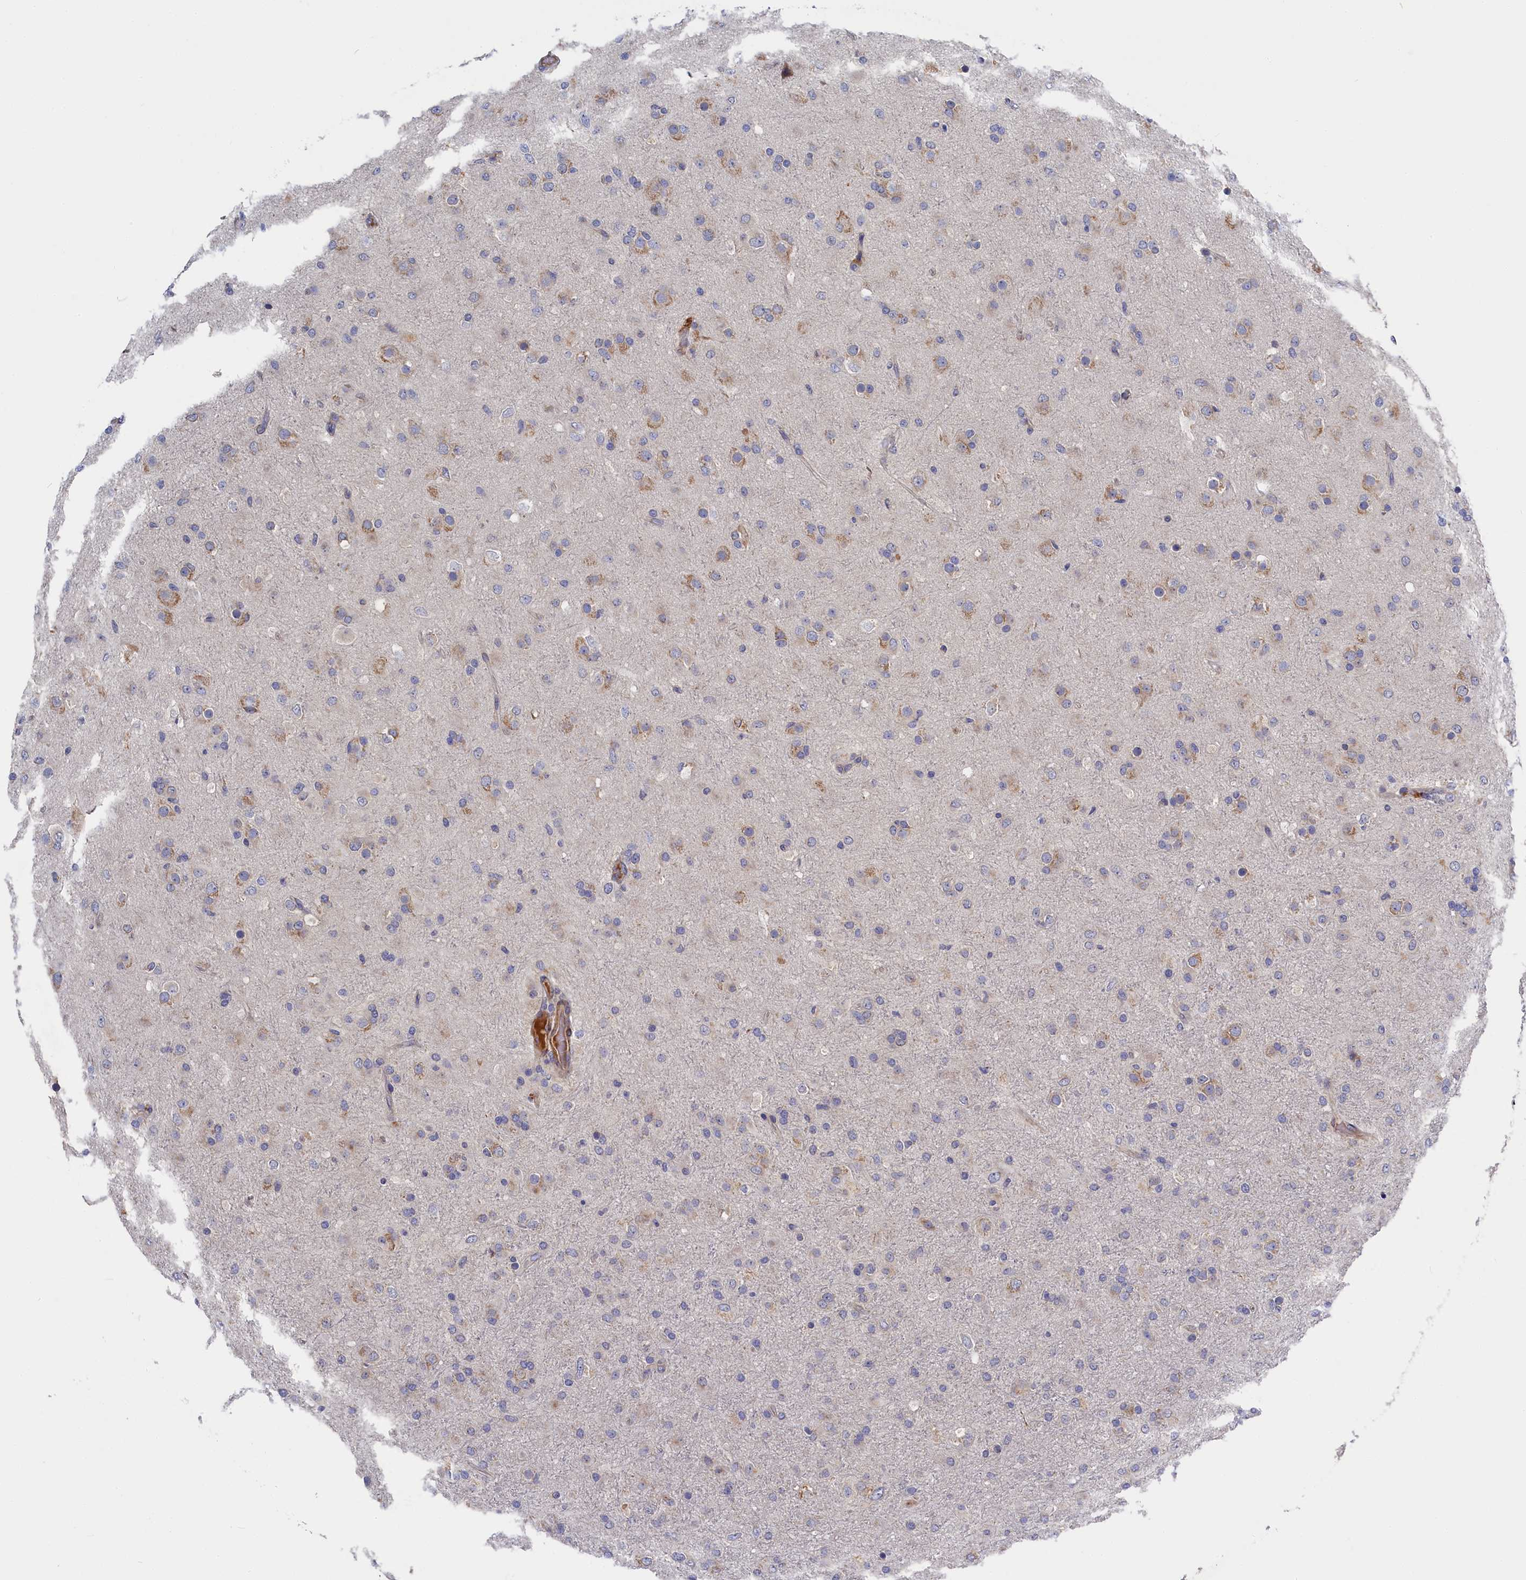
{"staining": {"intensity": "negative", "quantity": "none", "location": "none"}, "tissue": "glioma", "cell_type": "Tumor cells", "image_type": "cancer", "snomed": [{"axis": "morphology", "description": "Glioma, malignant, Low grade"}, {"axis": "topography", "description": "Brain"}], "caption": "This is an IHC micrograph of human glioma. There is no positivity in tumor cells.", "gene": "CYB5D2", "patient": {"sex": "male", "age": 65}}